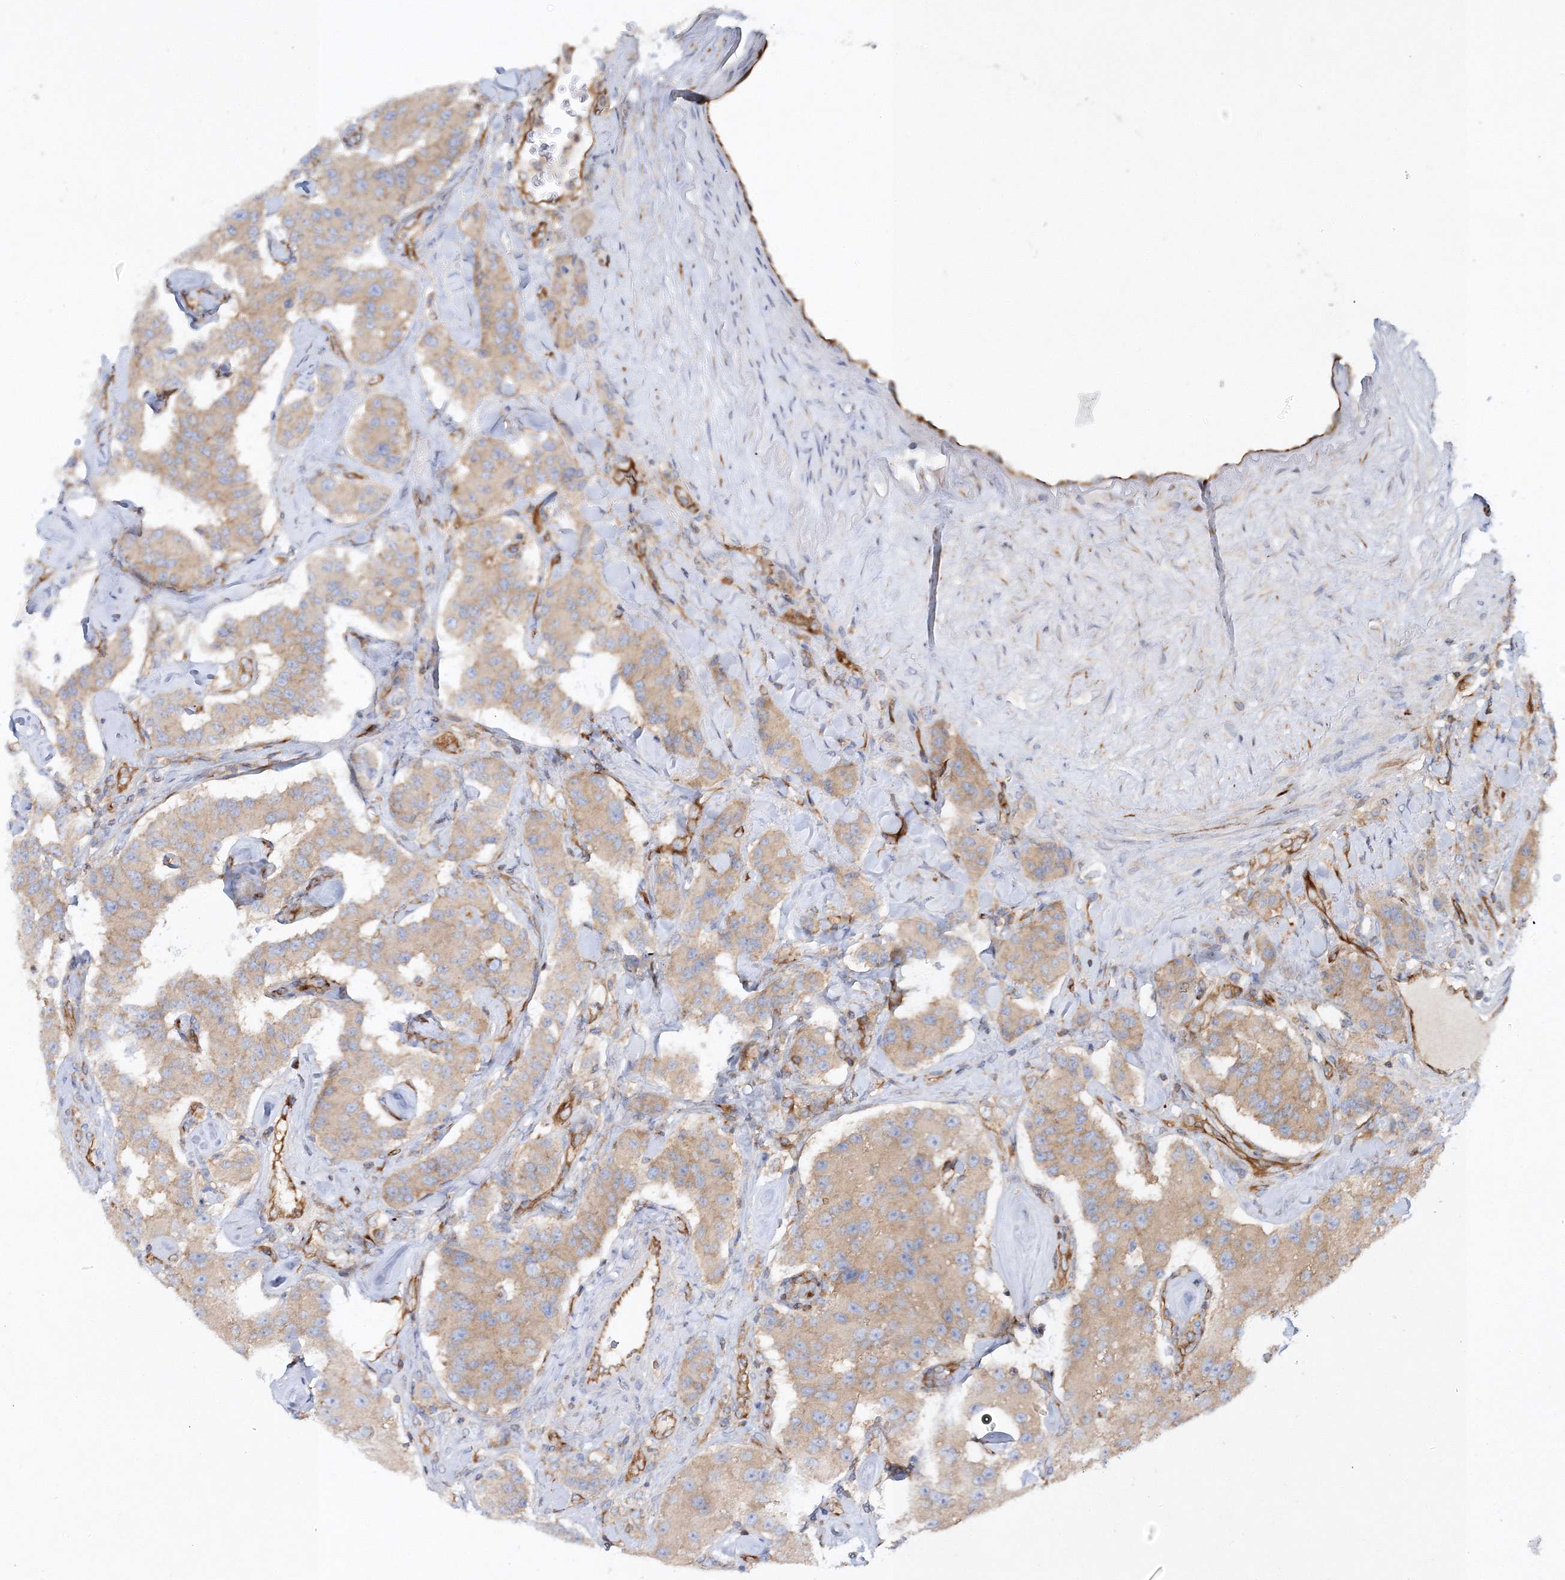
{"staining": {"intensity": "weak", "quantity": ">75%", "location": "cytoplasmic/membranous"}, "tissue": "carcinoid", "cell_type": "Tumor cells", "image_type": "cancer", "snomed": [{"axis": "morphology", "description": "Carcinoid, malignant, NOS"}, {"axis": "topography", "description": "Pancreas"}], "caption": "Immunohistochemical staining of carcinoid (malignant) shows low levels of weak cytoplasmic/membranous protein positivity in about >75% of tumor cells.", "gene": "WDR37", "patient": {"sex": "male", "age": 41}}